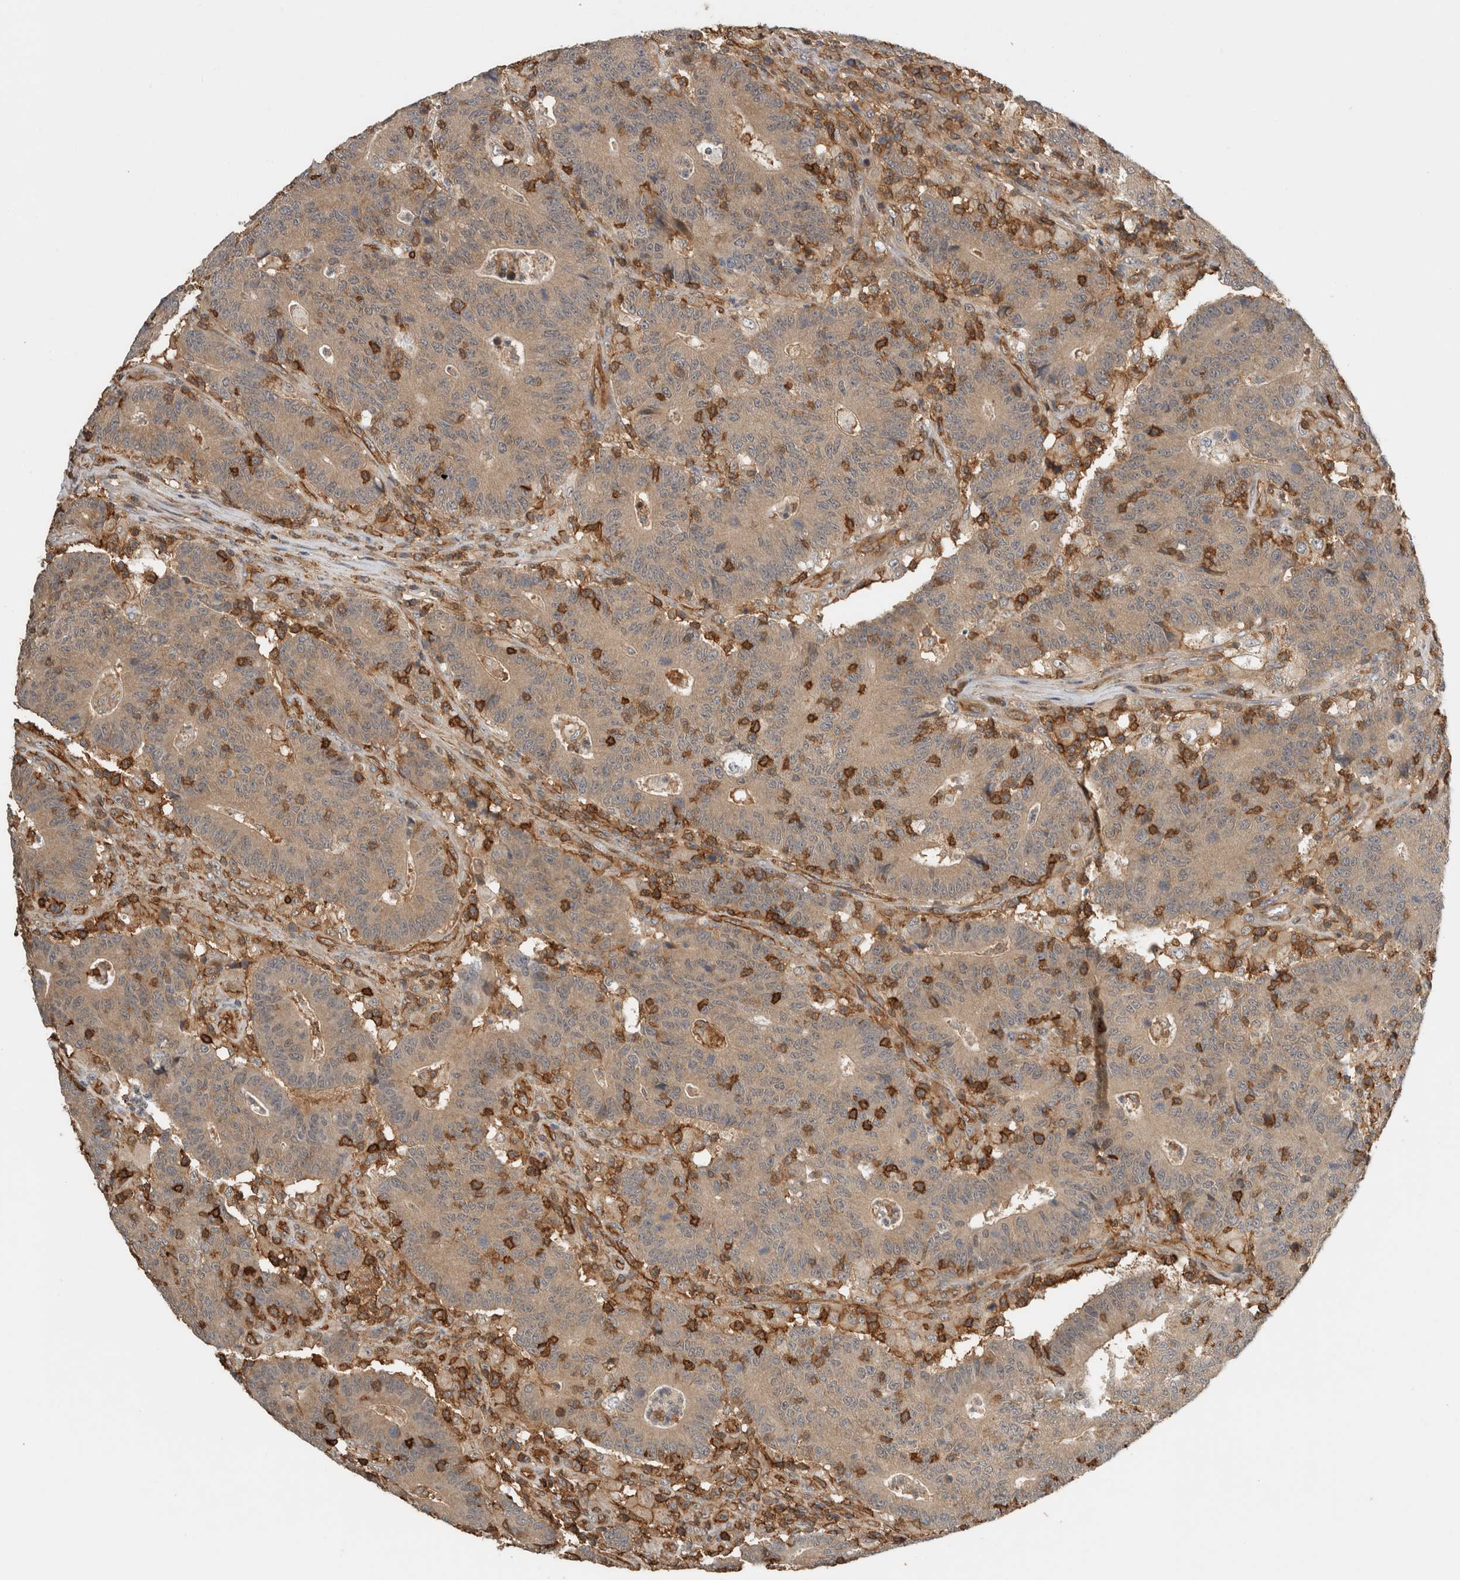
{"staining": {"intensity": "weak", "quantity": ">75%", "location": "cytoplasmic/membranous"}, "tissue": "colorectal cancer", "cell_type": "Tumor cells", "image_type": "cancer", "snomed": [{"axis": "morphology", "description": "Normal tissue, NOS"}, {"axis": "morphology", "description": "Adenocarcinoma, NOS"}, {"axis": "topography", "description": "Colon"}], "caption": "The micrograph displays staining of colorectal adenocarcinoma, revealing weak cytoplasmic/membranous protein expression (brown color) within tumor cells.", "gene": "PFDN4", "patient": {"sex": "female", "age": 75}}